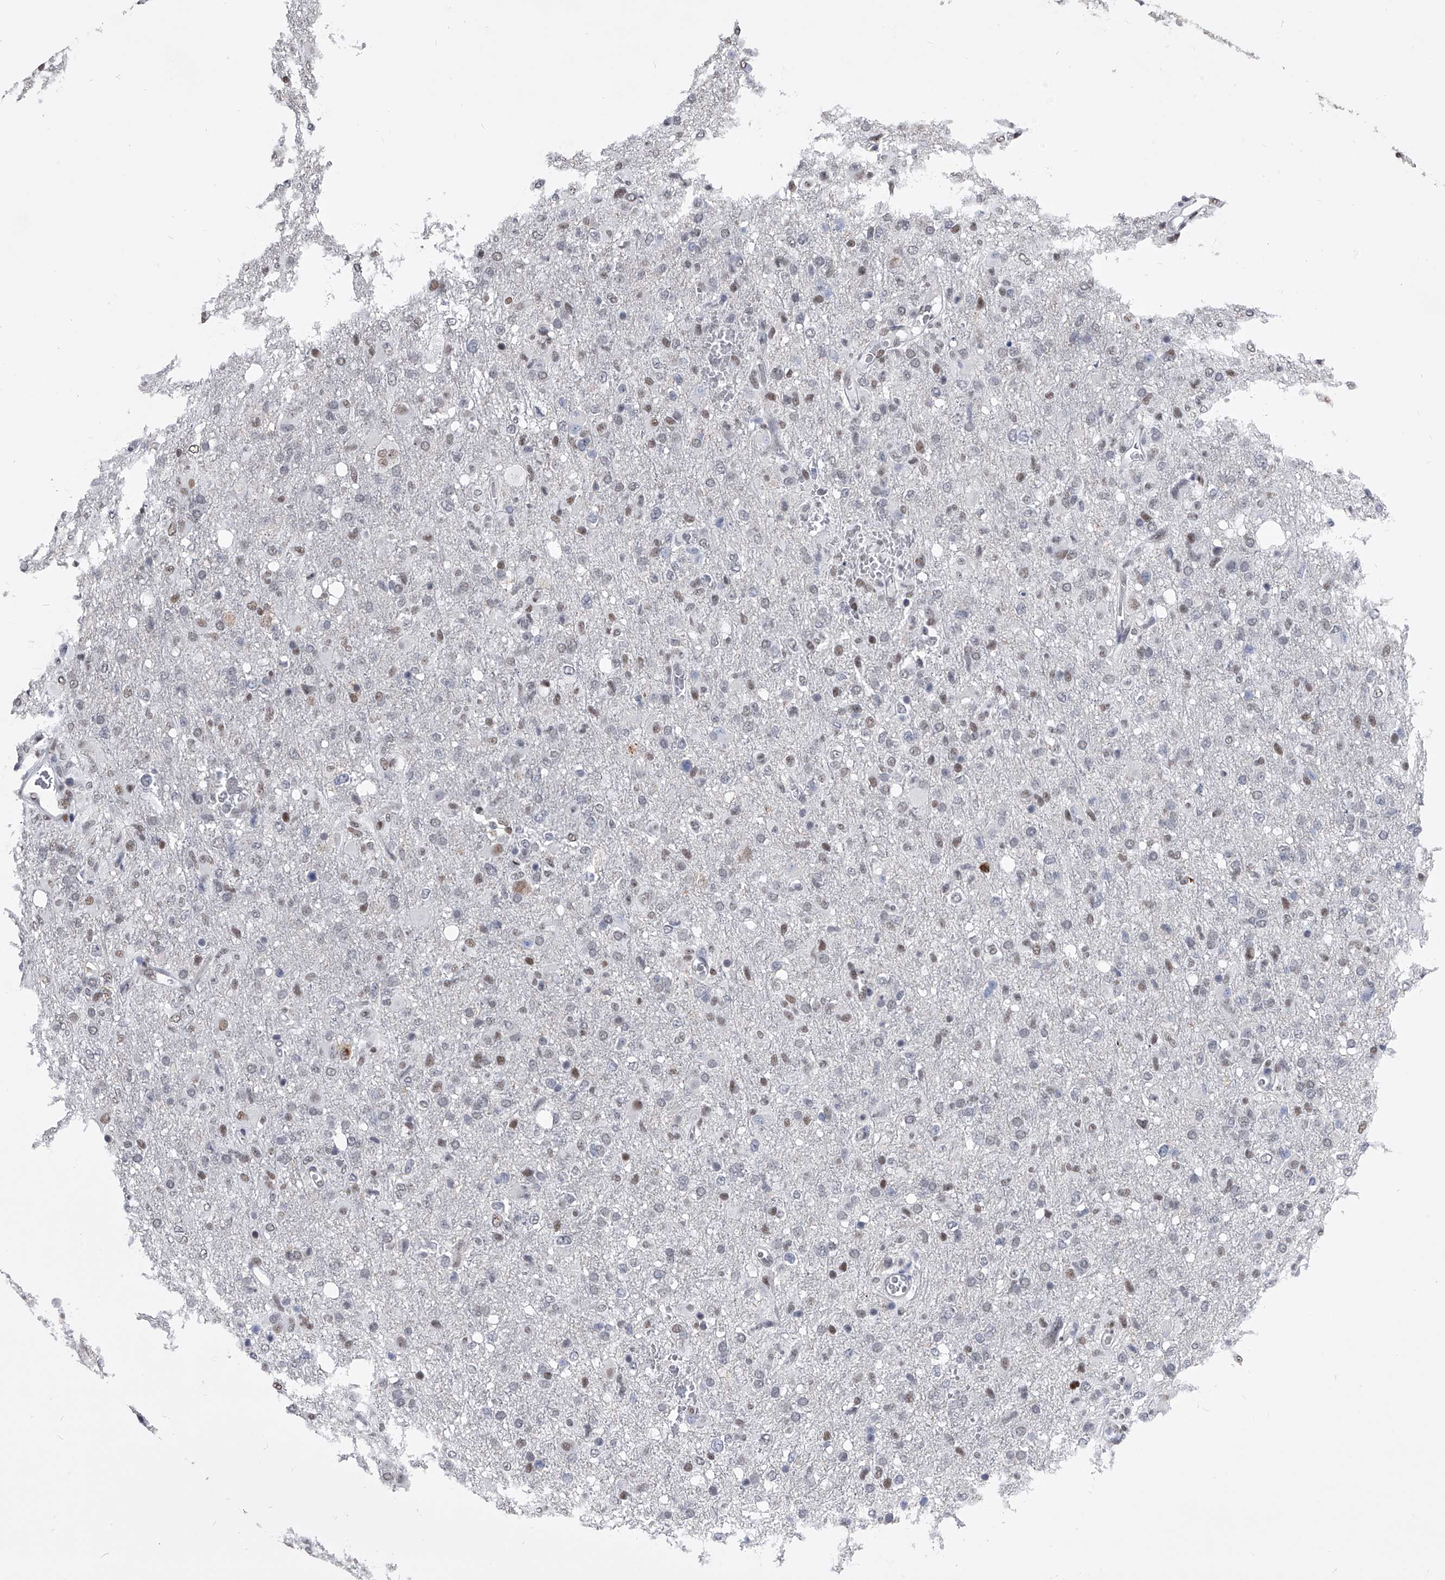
{"staining": {"intensity": "weak", "quantity": "<25%", "location": "nuclear"}, "tissue": "glioma", "cell_type": "Tumor cells", "image_type": "cancer", "snomed": [{"axis": "morphology", "description": "Glioma, malignant, High grade"}, {"axis": "topography", "description": "Brain"}], "caption": "Immunohistochemistry (IHC) histopathology image of human glioma stained for a protein (brown), which shows no positivity in tumor cells.", "gene": "CMTR1", "patient": {"sex": "female", "age": 57}}